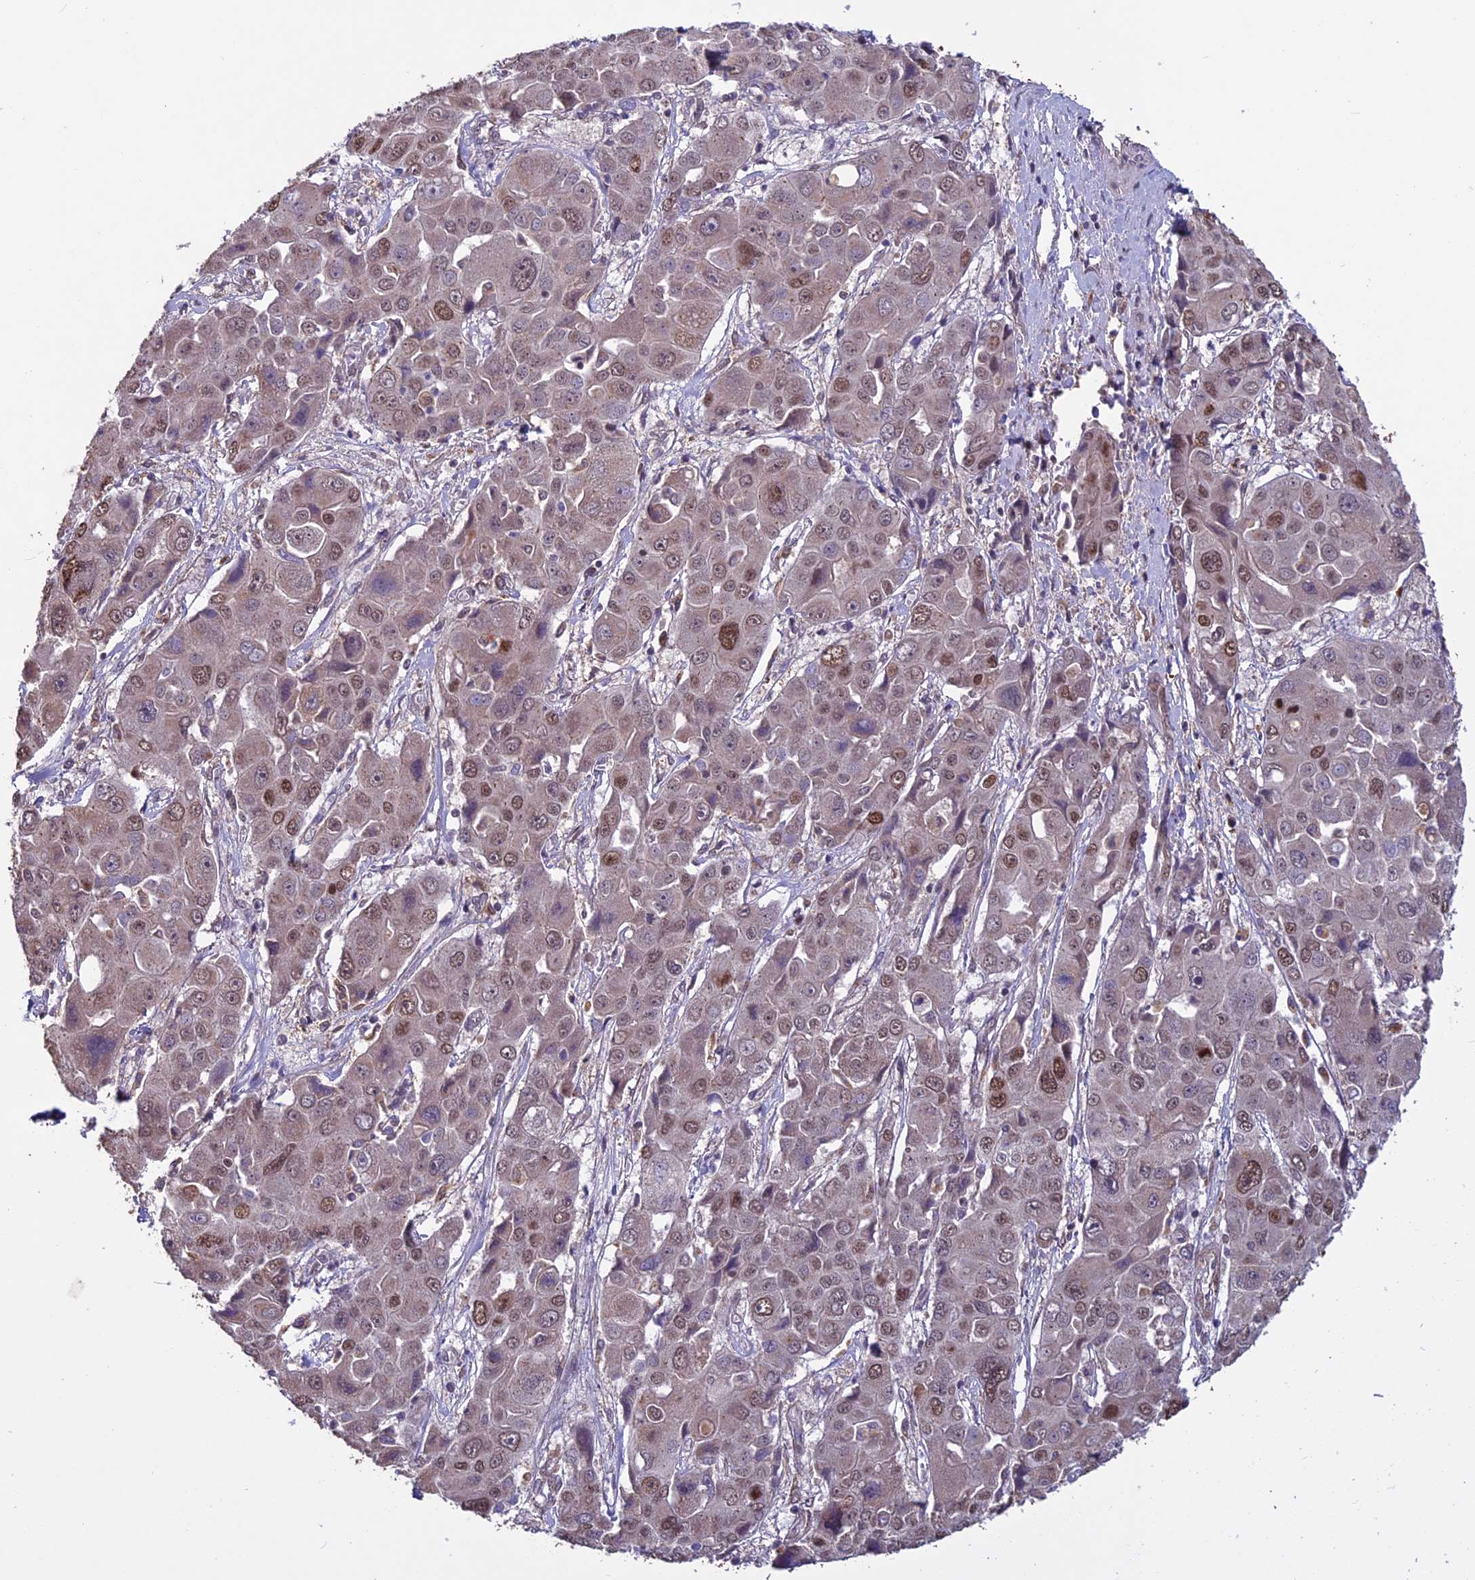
{"staining": {"intensity": "moderate", "quantity": "25%-75%", "location": "nuclear"}, "tissue": "liver cancer", "cell_type": "Tumor cells", "image_type": "cancer", "snomed": [{"axis": "morphology", "description": "Cholangiocarcinoma"}, {"axis": "topography", "description": "Liver"}], "caption": "A photomicrograph of human cholangiocarcinoma (liver) stained for a protein displays moderate nuclear brown staining in tumor cells.", "gene": "C3orf70", "patient": {"sex": "male", "age": 67}}